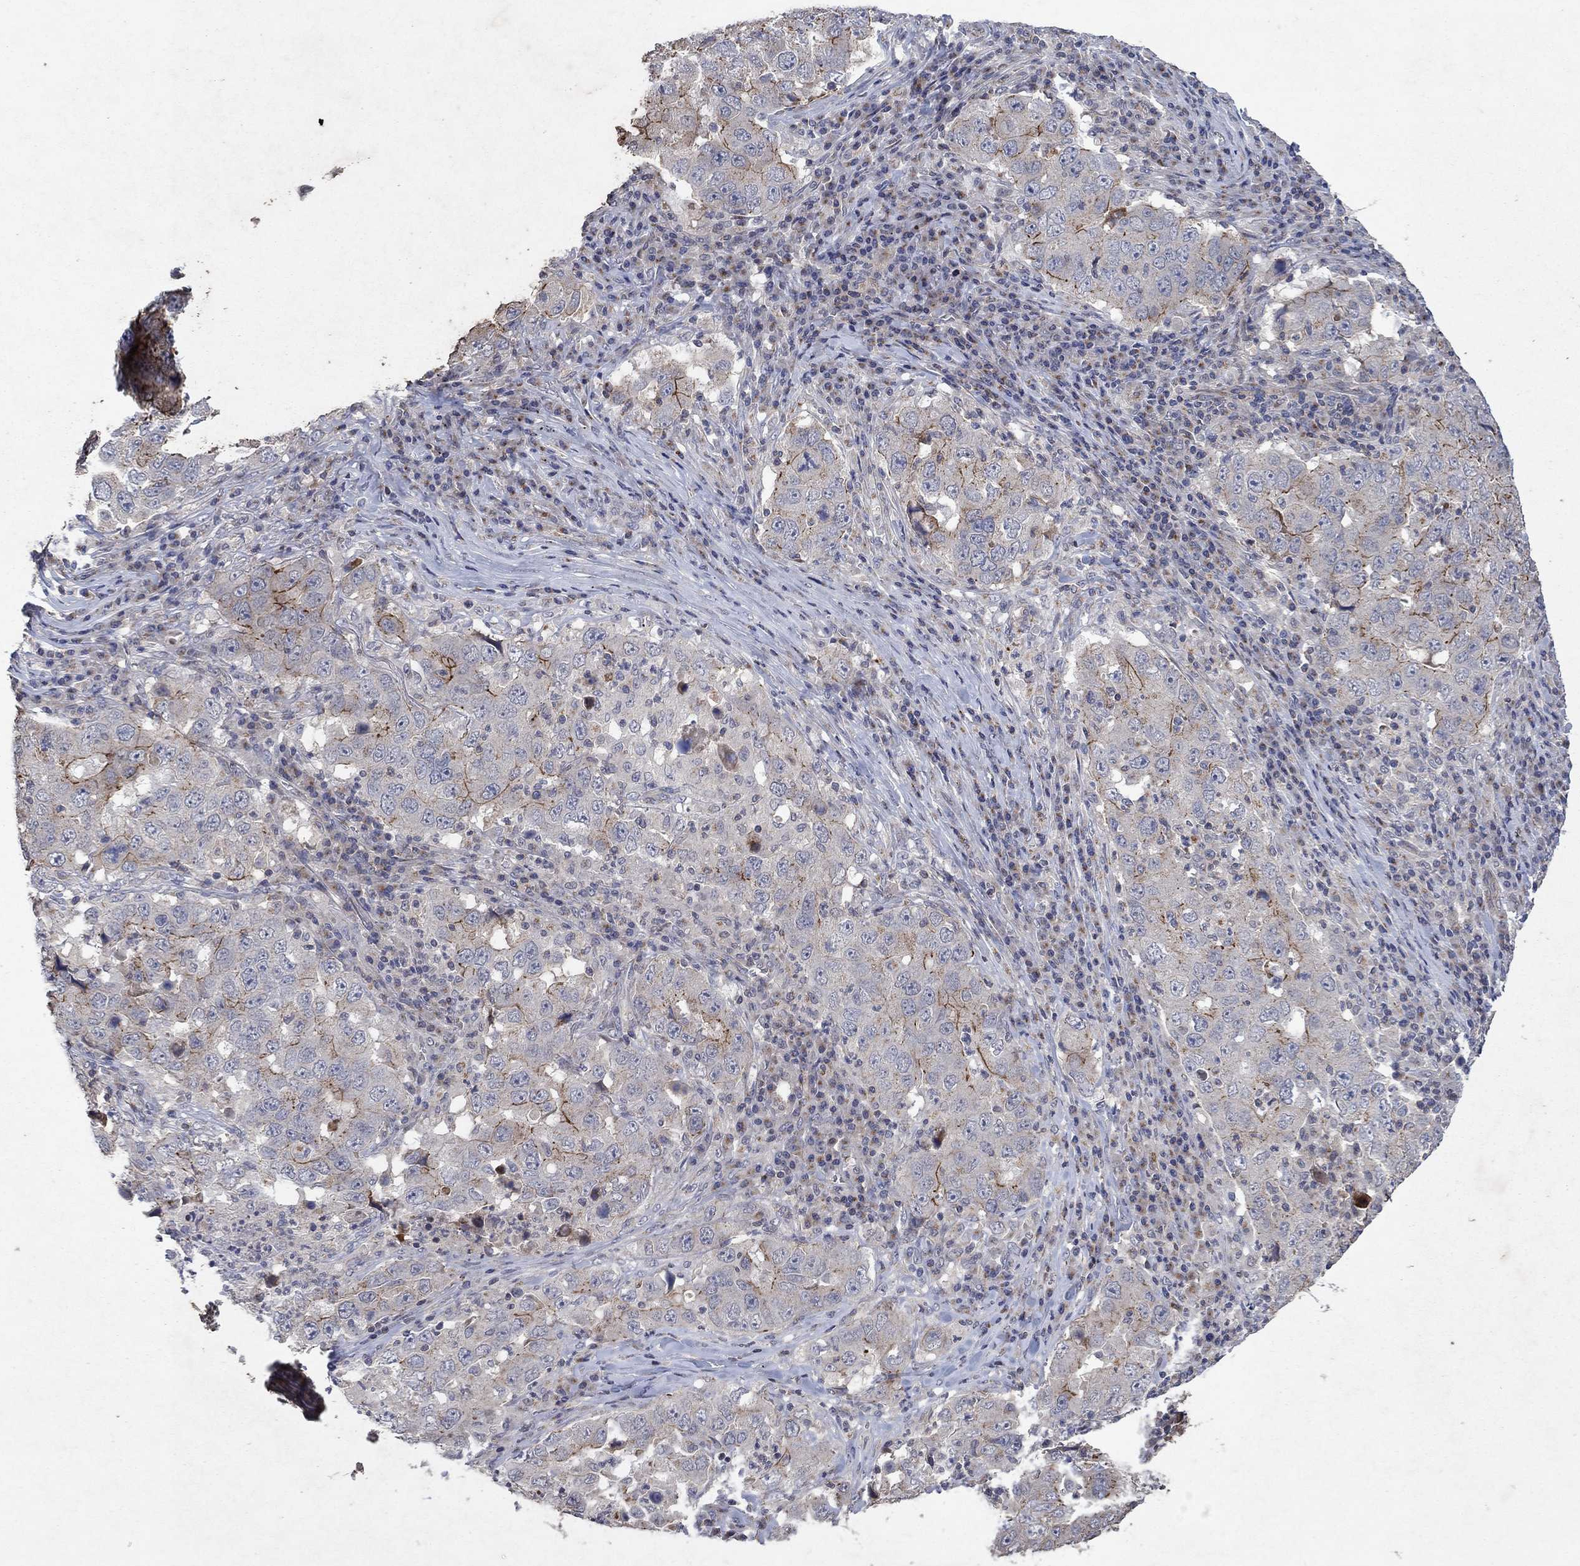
{"staining": {"intensity": "strong", "quantity": "25%-75%", "location": "cytoplasmic/membranous"}, "tissue": "lung cancer", "cell_type": "Tumor cells", "image_type": "cancer", "snomed": [{"axis": "morphology", "description": "Adenocarcinoma, NOS"}, {"axis": "topography", "description": "Lung"}], "caption": "A photomicrograph of human lung adenocarcinoma stained for a protein displays strong cytoplasmic/membranous brown staining in tumor cells.", "gene": "FRG1", "patient": {"sex": "male", "age": 73}}